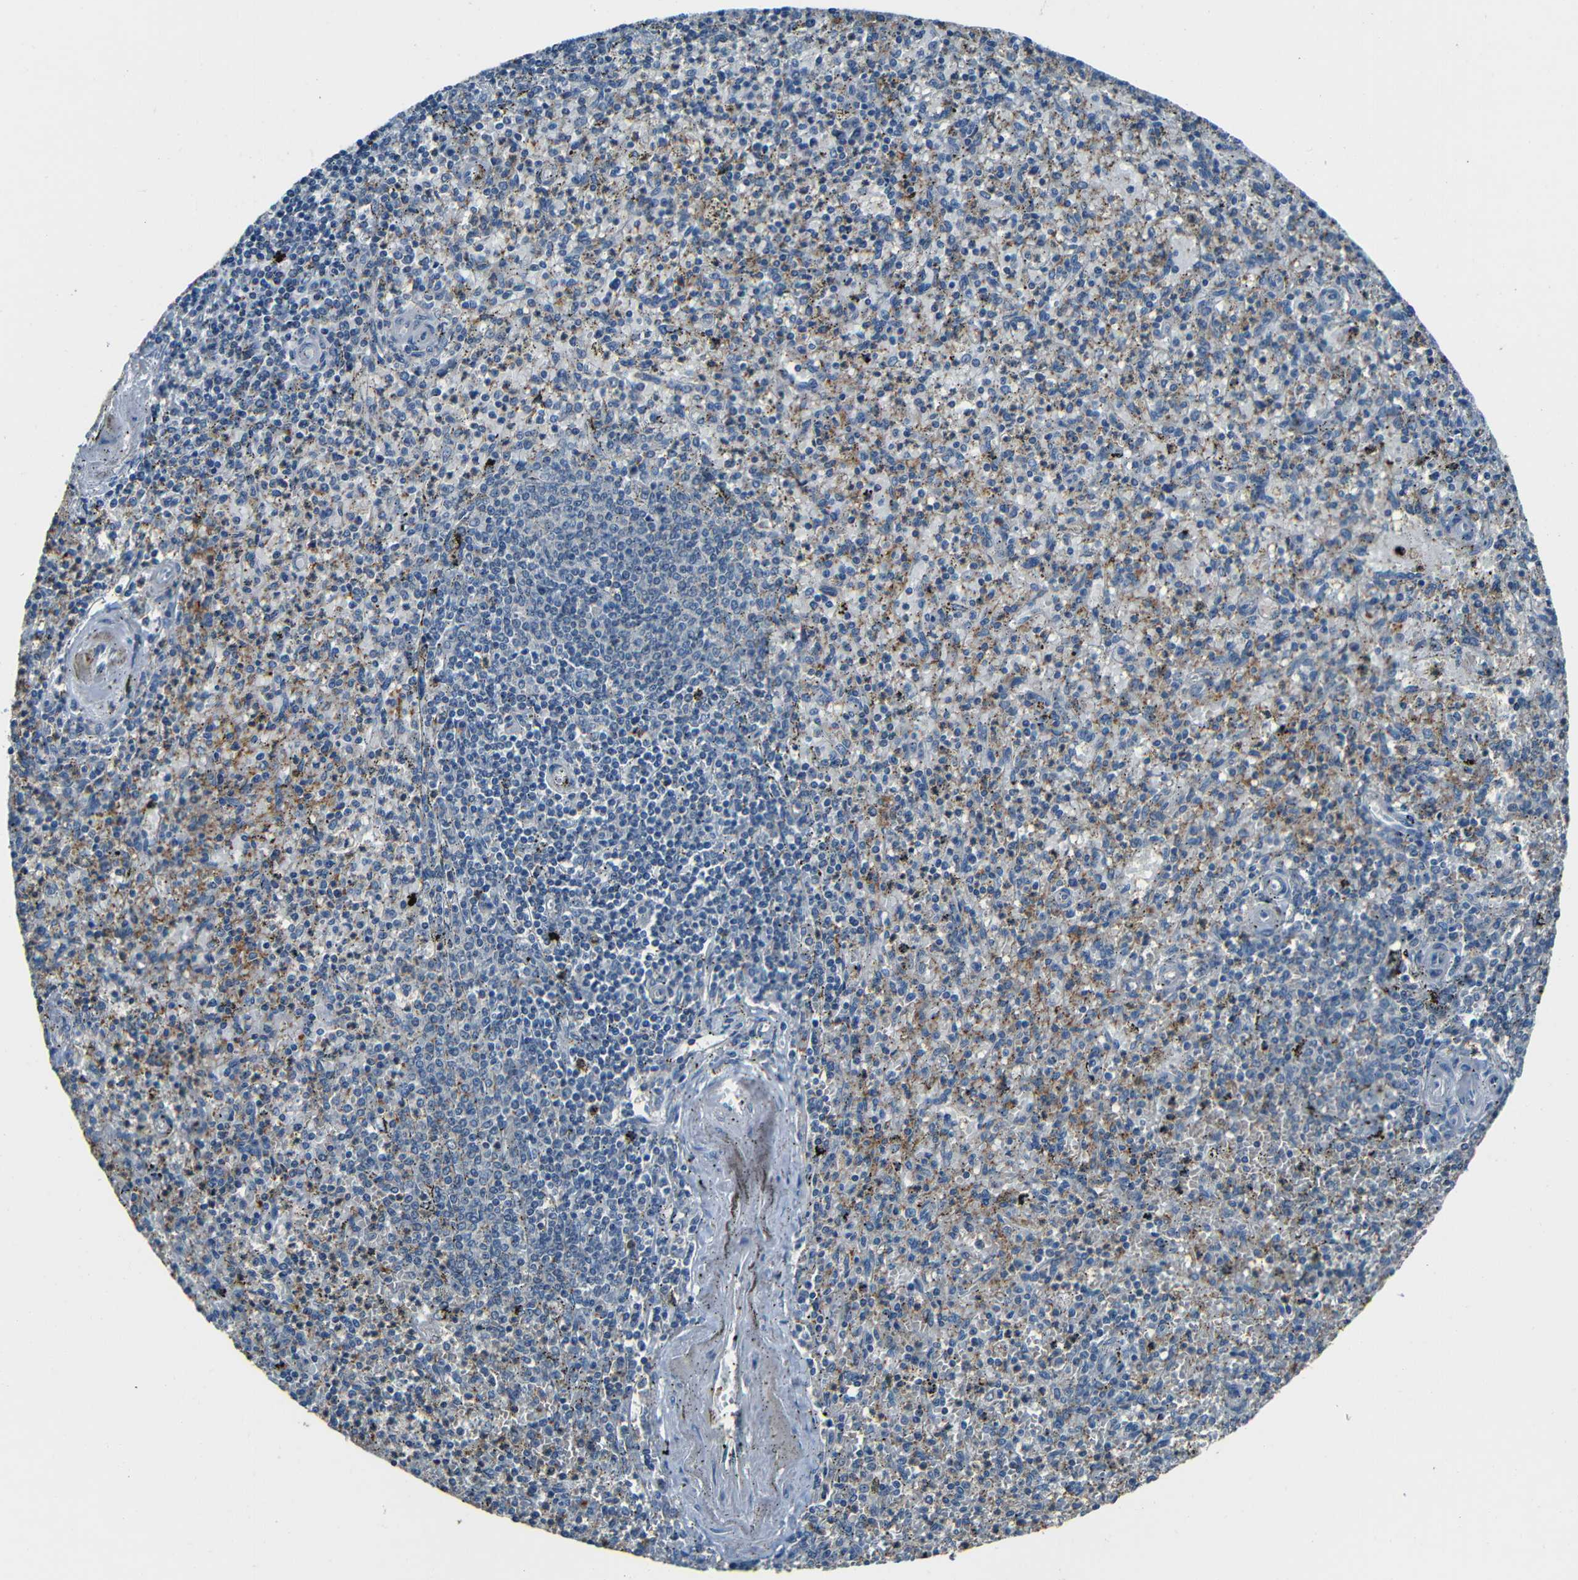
{"staining": {"intensity": "moderate", "quantity": "<25%", "location": "cytoplasmic/membranous"}, "tissue": "spleen", "cell_type": "Cells in red pulp", "image_type": "normal", "snomed": [{"axis": "morphology", "description": "Normal tissue, NOS"}, {"axis": "topography", "description": "Spleen"}], "caption": "A low amount of moderate cytoplasmic/membranous expression is present in about <25% of cells in red pulp in normal spleen.", "gene": "SLA", "patient": {"sex": "male", "age": 72}}